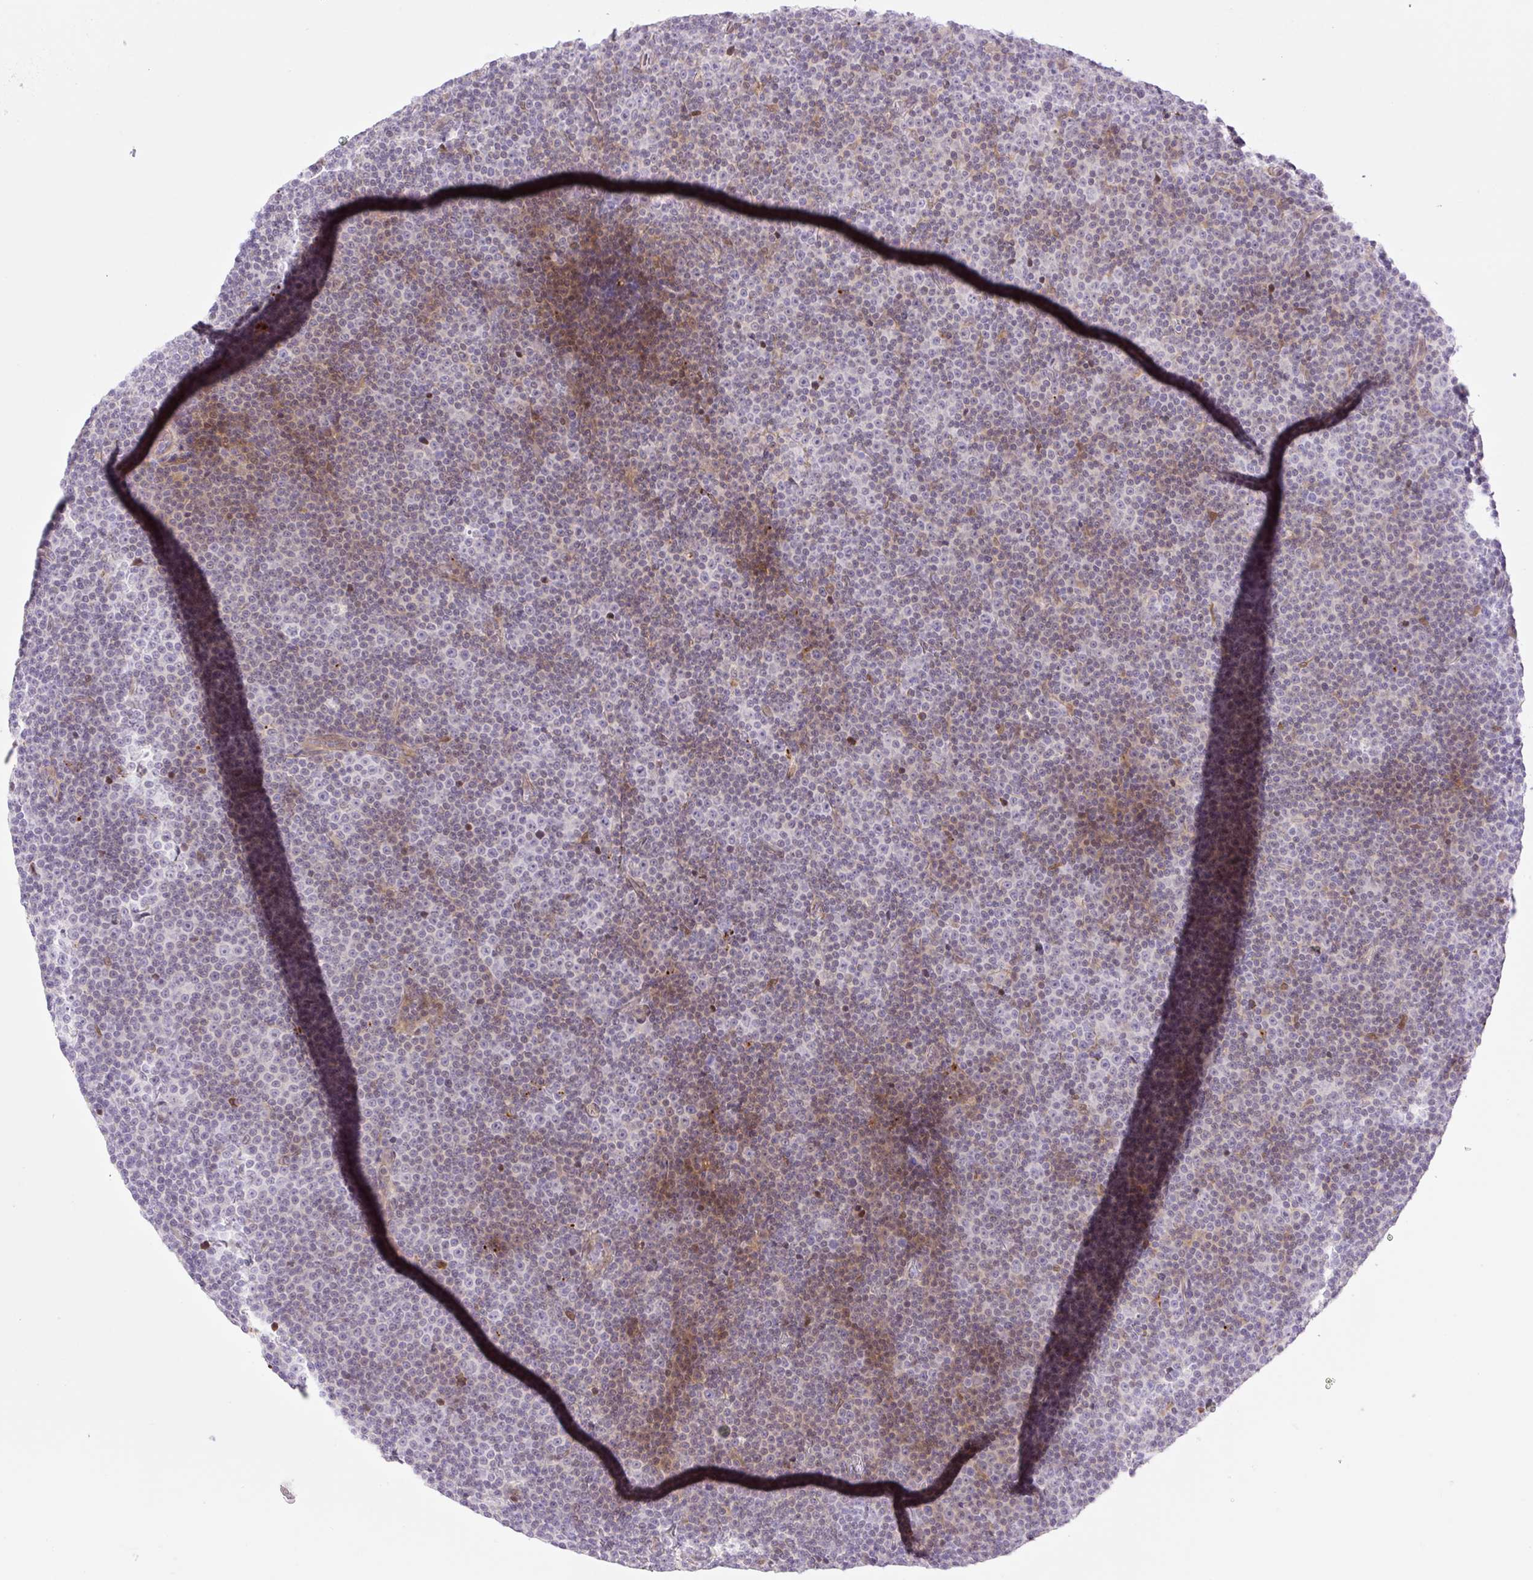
{"staining": {"intensity": "moderate", "quantity": "<25%", "location": "cytoplasmic/membranous,nuclear"}, "tissue": "lymphoma", "cell_type": "Tumor cells", "image_type": "cancer", "snomed": [{"axis": "morphology", "description": "Malignant lymphoma, non-Hodgkin's type, Low grade"}, {"axis": "topography", "description": "Lymph node"}], "caption": "Brown immunohistochemical staining in lymphoma shows moderate cytoplasmic/membranous and nuclear staining in about <25% of tumor cells.", "gene": "ZFP41", "patient": {"sex": "female", "age": 67}}